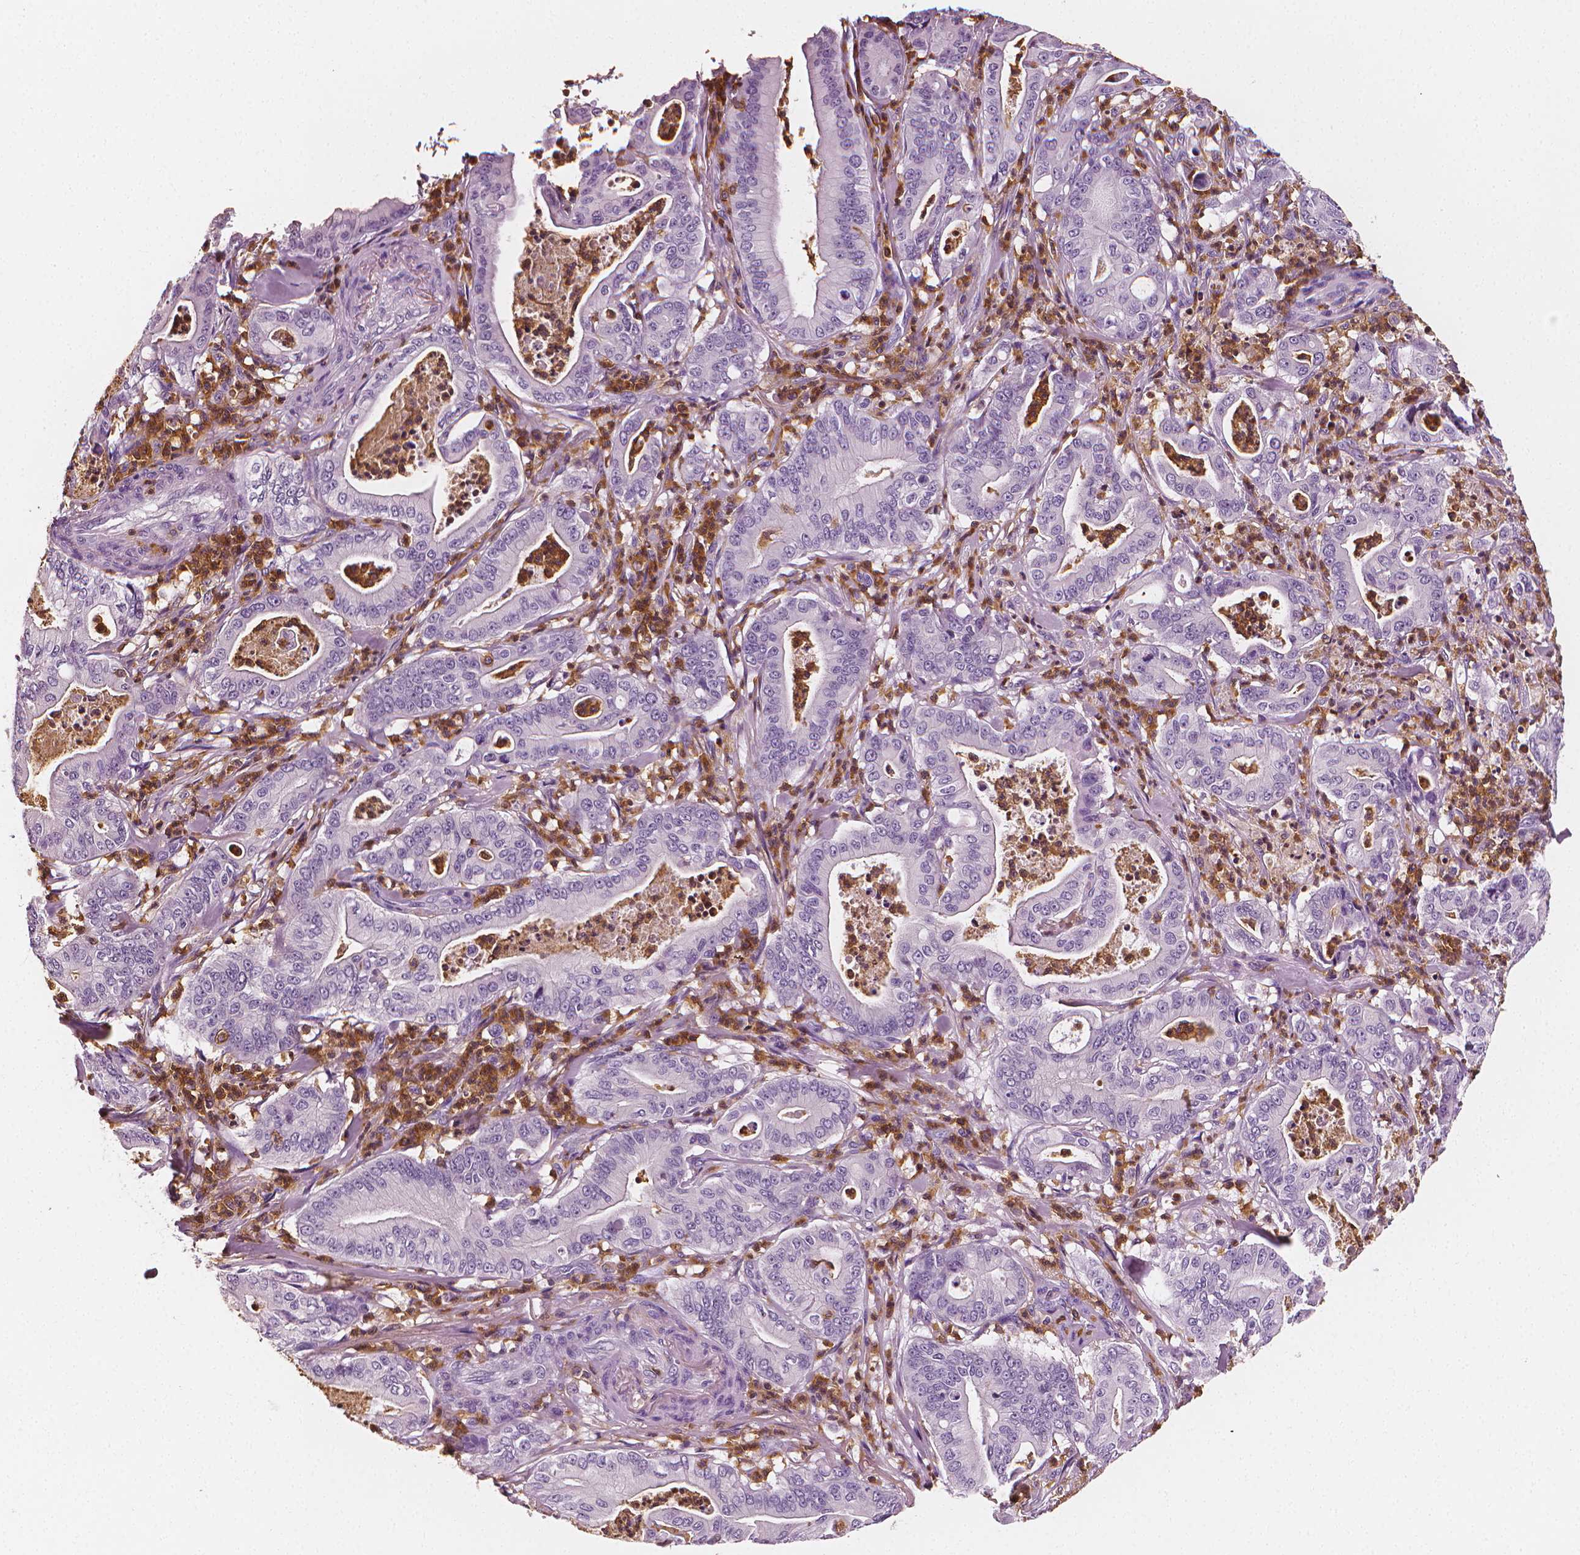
{"staining": {"intensity": "negative", "quantity": "none", "location": "none"}, "tissue": "pancreatic cancer", "cell_type": "Tumor cells", "image_type": "cancer", "snomed": [{"axis": "morphology", "description": "Adenocarcinoma, NOS"}, {"axis": "topography", "description": "Pancreas"}], "caption": "Immunohistochemistry histopathology image of human pancreatic adenocarcinoma stained for a protein (brown), which reveals no staining in tumor cells.", "gene": "PTPRC", "patient": {"sex": "male", "age": 71}}